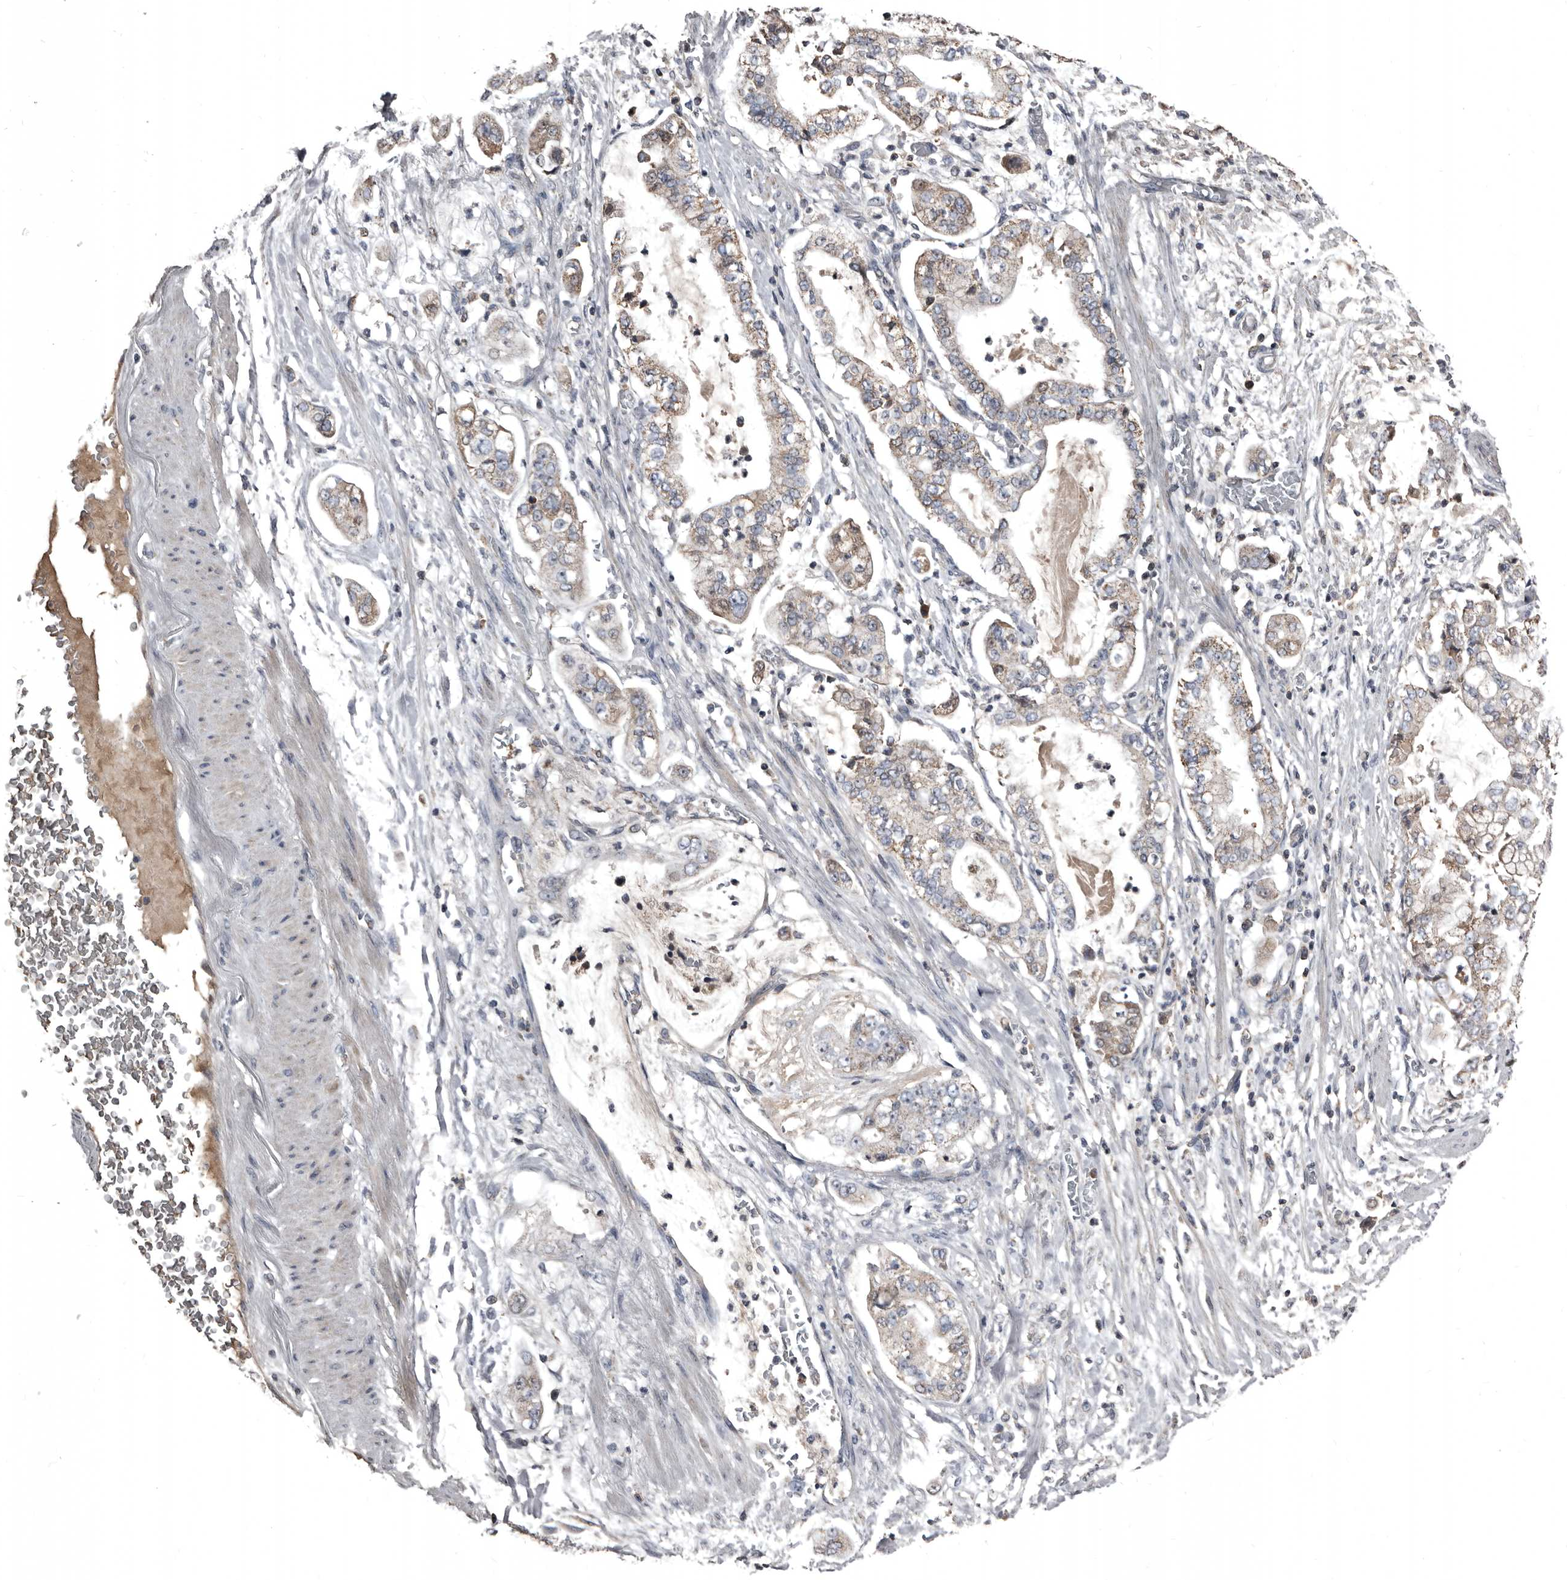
{"staining": {"intensity": "moderate", "quantity": ">75%", "location": "cytoplasmic/membranous"}, "tissue": "stomach cancer", "cell_type": "Tumor cells", "image_type": "cancer", "snomed": [{"axis": "morphology", "description": "Adenocarcinoma, NOS"}, {"axis": "topography", "description": "Stomach"}], "caption": "Stomach cancer was stained to show a protein in brown. There is medium levels of moderate cytoplasmic/membranous positivity in approximately >75% of tumor cells.", "gene": "GREB1", "patient": {"sex": "male", "age": 76}}